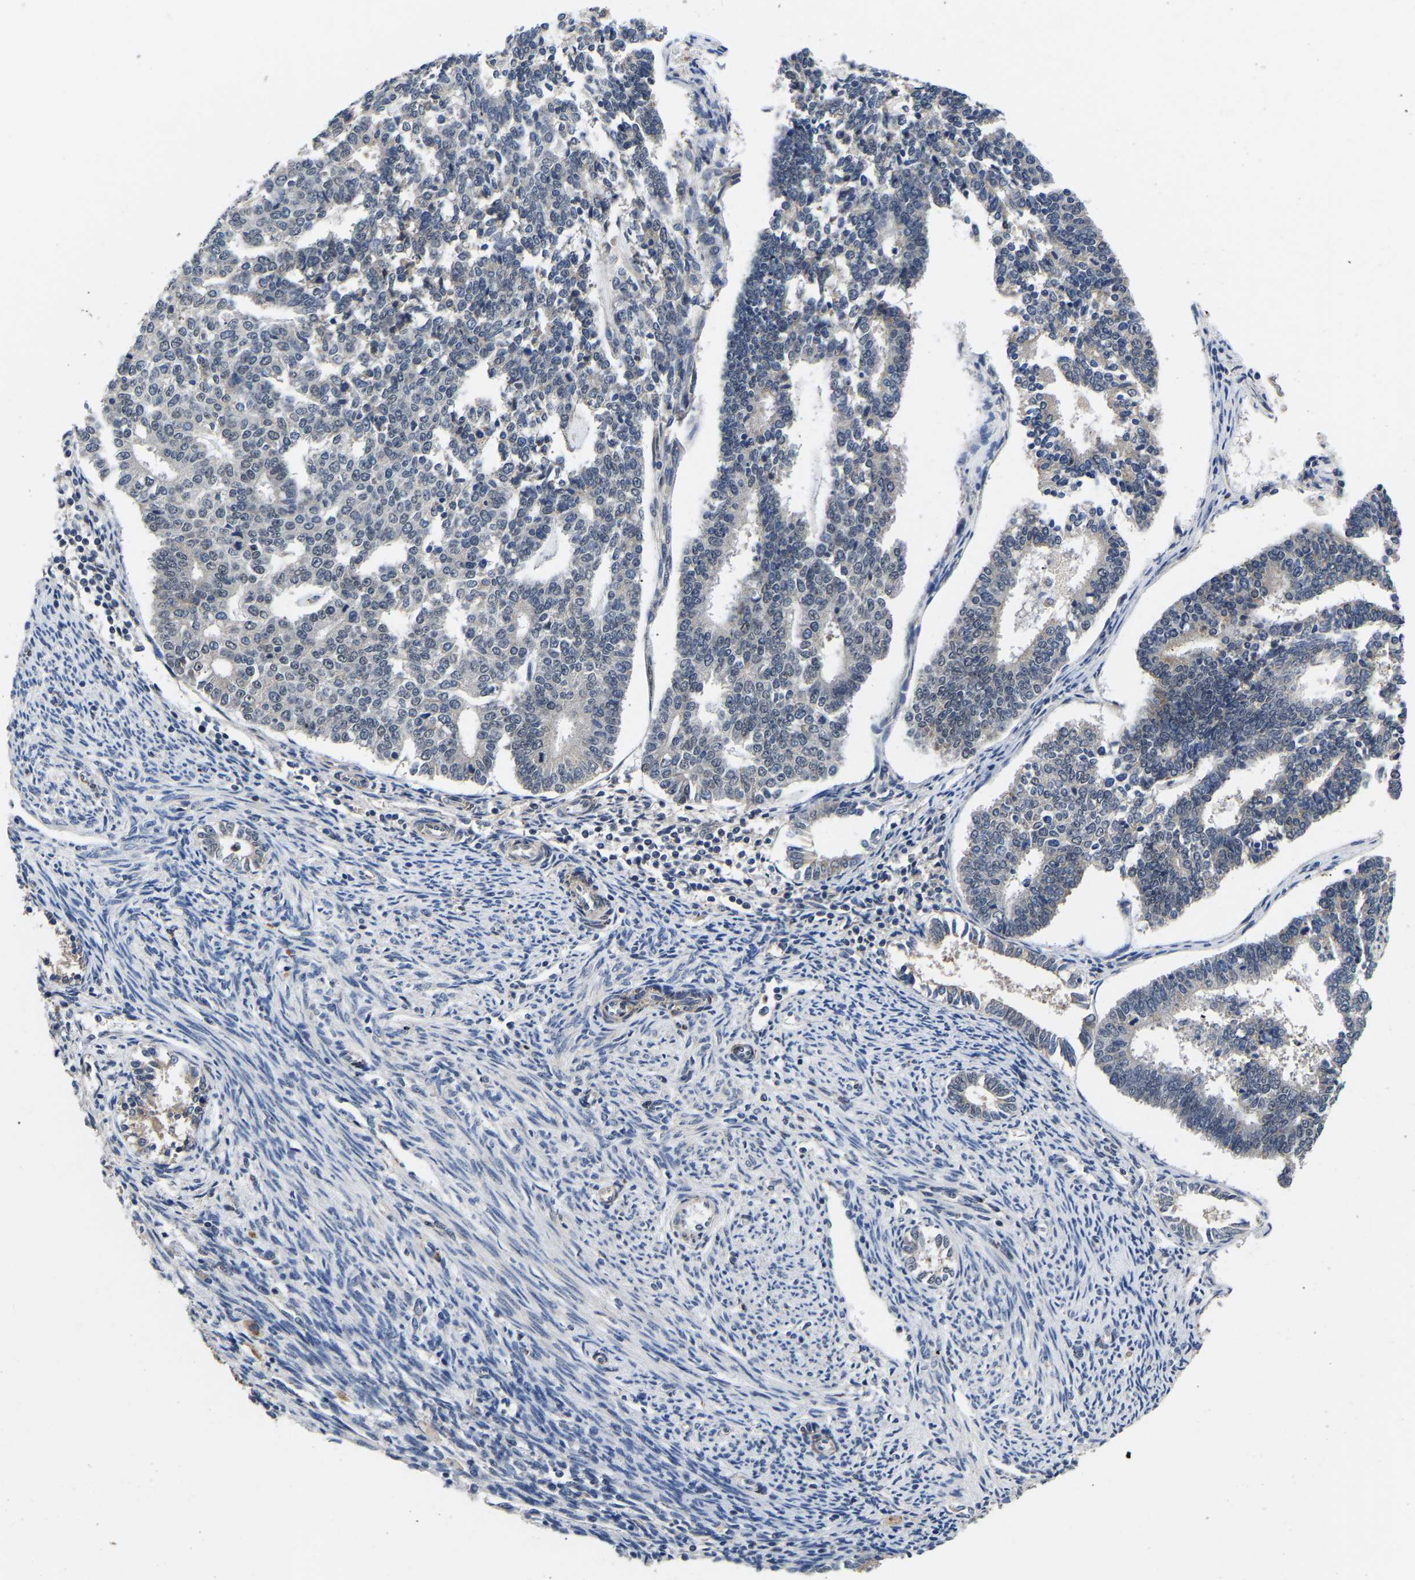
{"staining": {"intensity": "negative", "quantity": "none", "location": "none"}, "tissue": "endometrial cancer", "cell_type": "Tumor cells", "image_type": "cancer", "snomed": [{"axis": "morphology", "description": "Adenocarcinoma, NOS"}, {"axis": "topography", "description": "Endometrium"}], "caption": "Adenocarcinoma (endometrial) was stained to show a protein in brown. There is no significant expression in tumor cells.", "gene": "METTL16", "patient": {"sex": "female", "age": 70}}